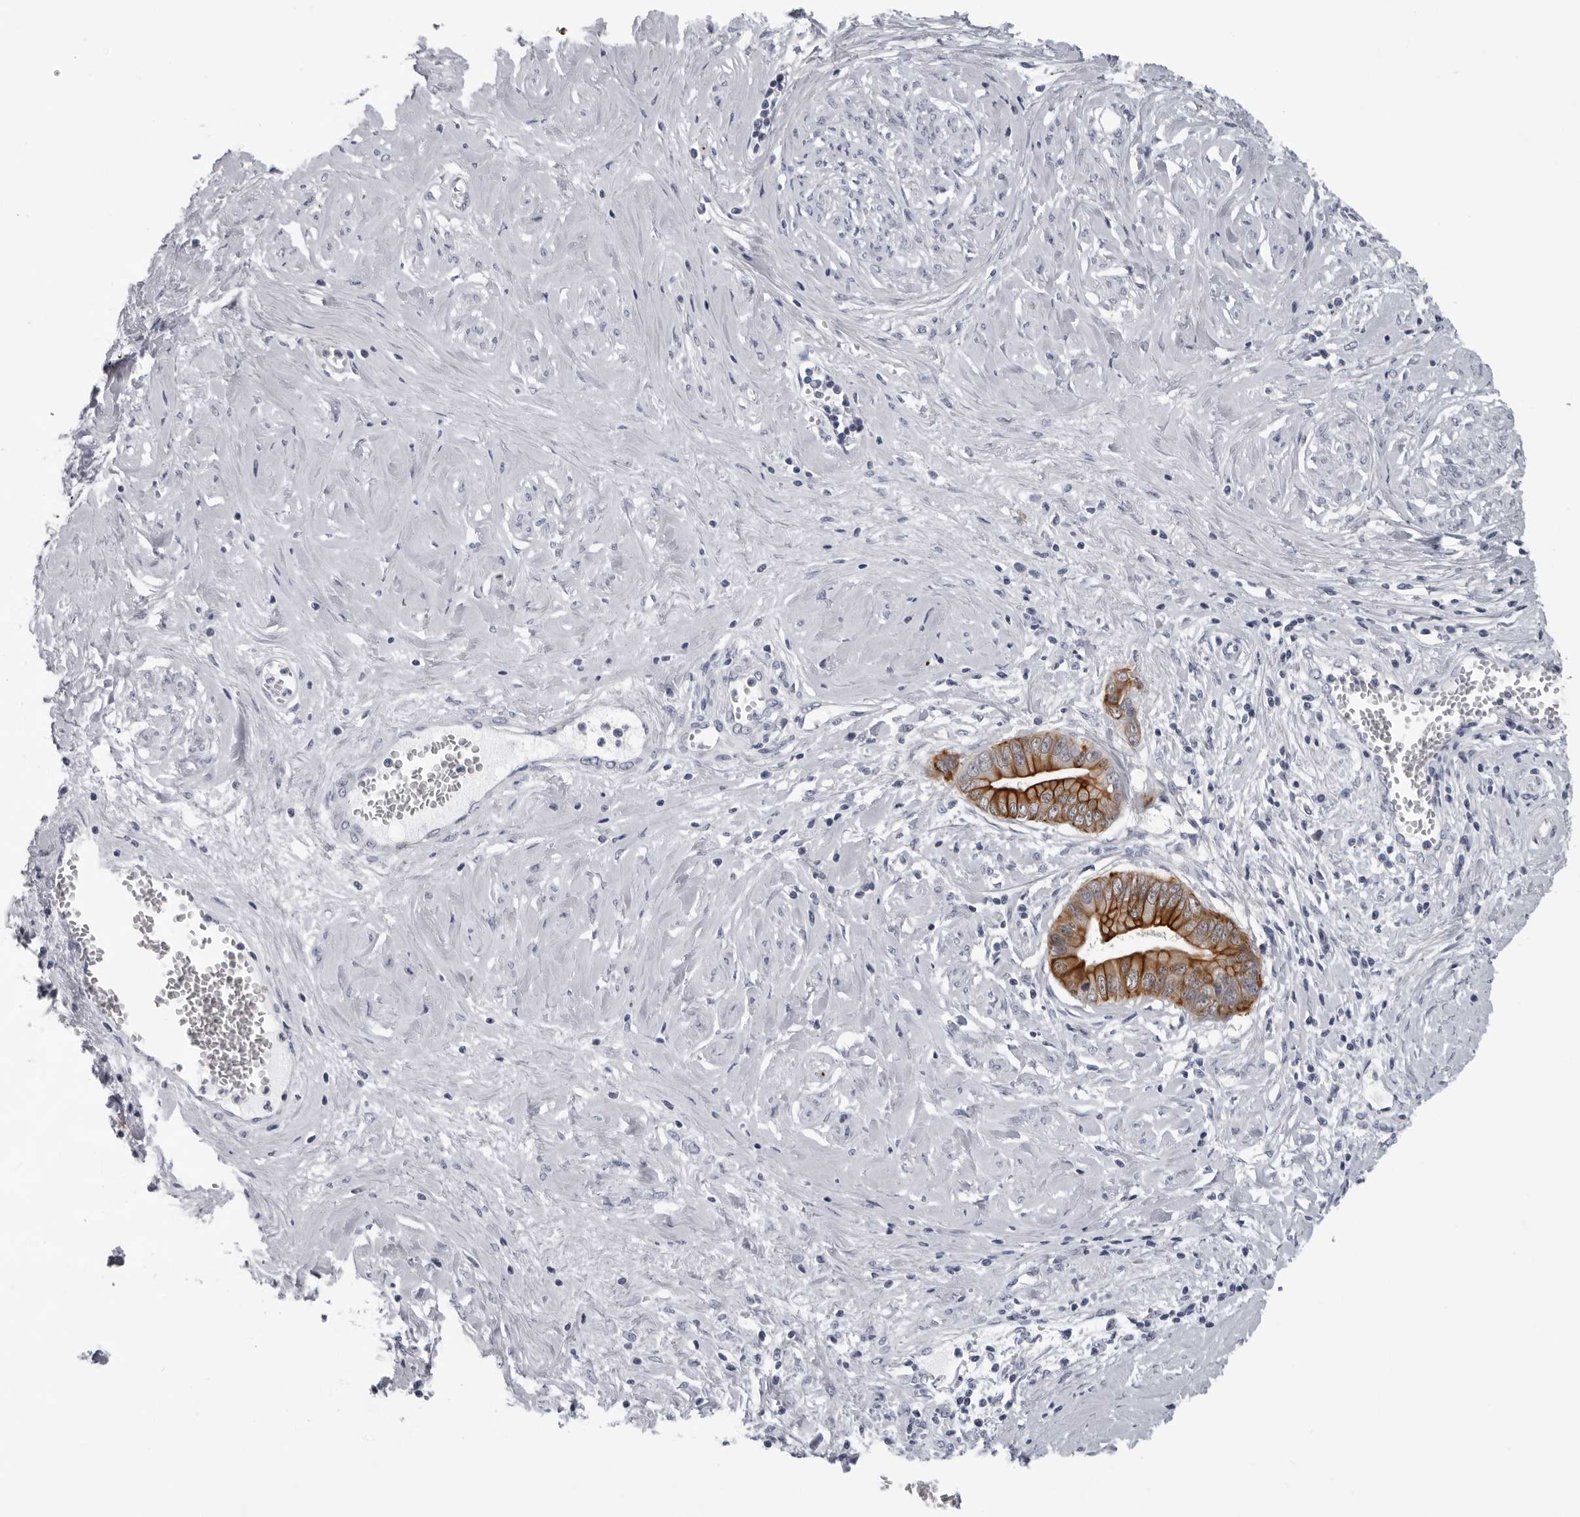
{"staining": {"intensity": "strong", "quantity": ">75%", "location": "cytoplasmic/membranous"}, "tissue": "cervical cancer", "cell_type": "Tumor cells", "image_type": "cancer", "snomed": [{"axis": "morphology", "description": "Adenocarcinoma, NOS"}, {"axis": "topography", "description": "Cervix"}], "caption": "The histopathology image demonstrates staining of adenocarcinoma (cervical), revealing strong cytoplasmic/membranous protein staining (brown color) within tumor cells.", "gene": "CCDC28B", "patient": {"sex": "female", "age": 44}}